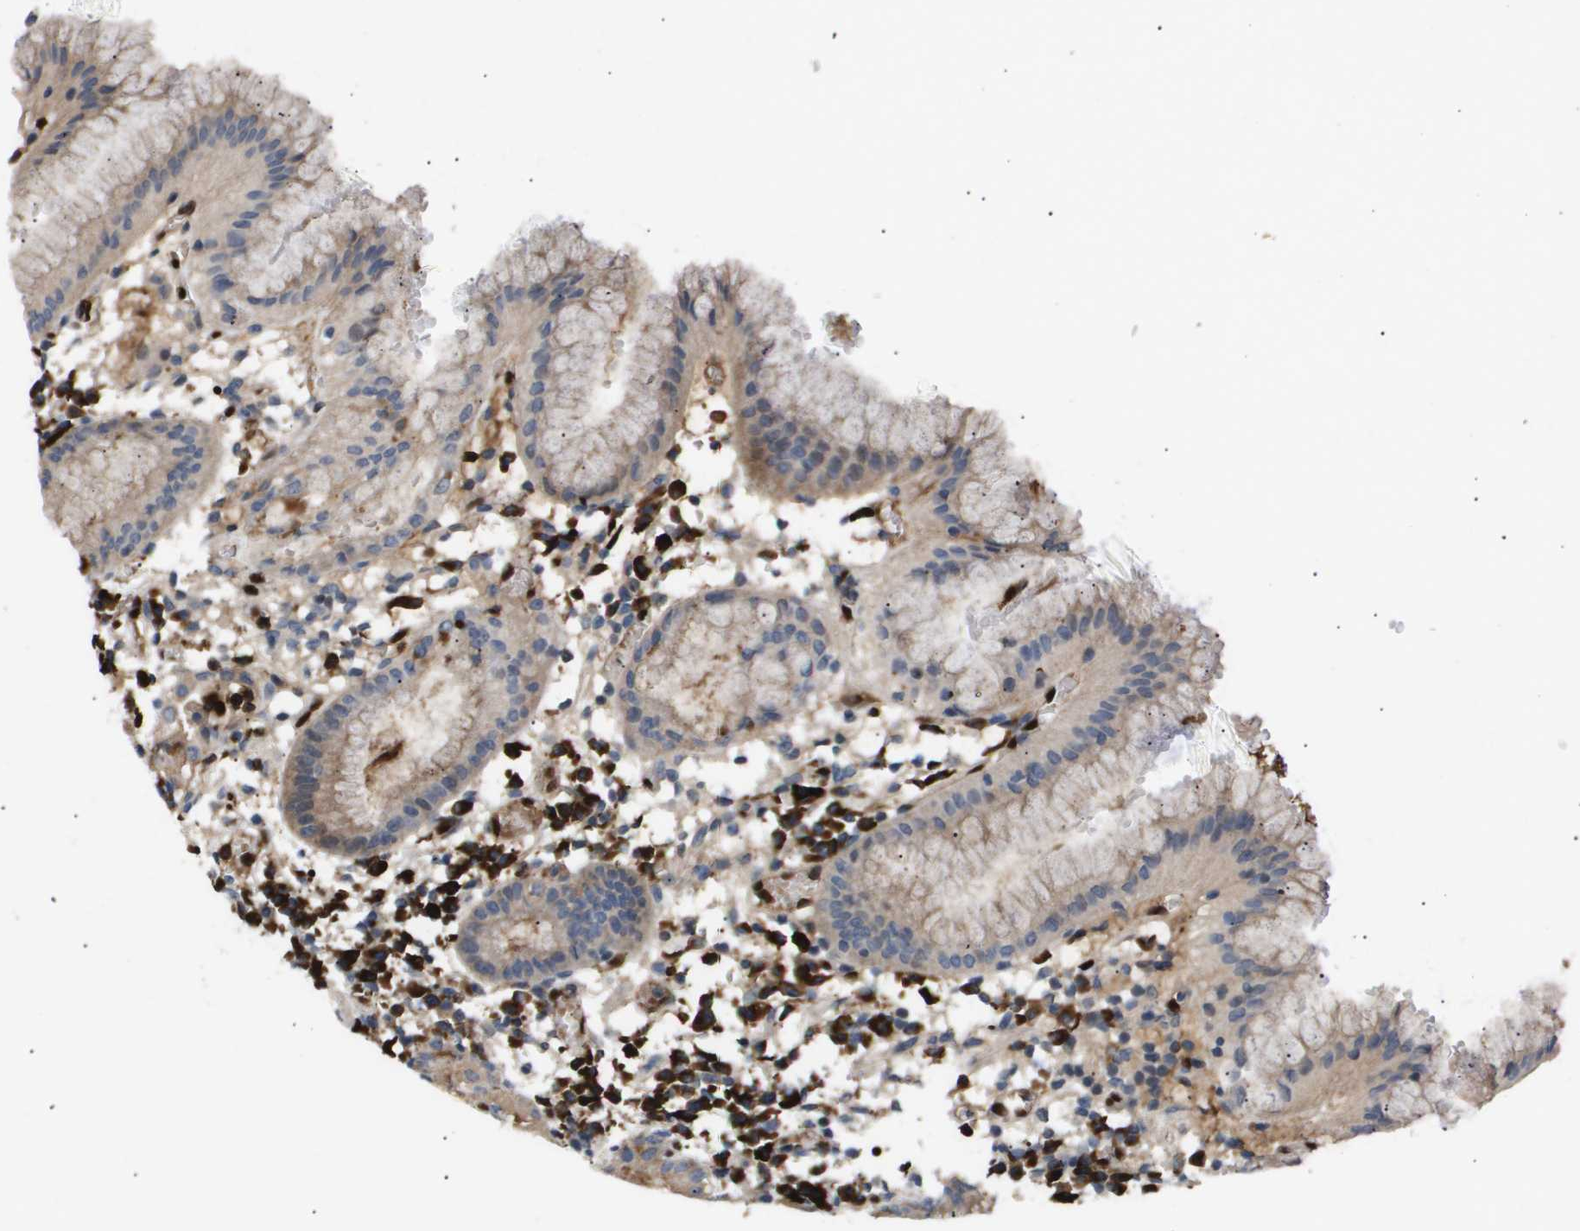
{"staining": {"intensity": "moderate", "quantity": "<25%", "location": "cytoplasmic/membranous"}, "tissue": "stomach", "cell_type": "Glandular cells", "image_type": "normal", "snomed": [{"axis": "morphology", "description": "Normal tissue, NOS"}, {"axis": "topography", "description": "Stomach"}, {"axis": "topography", "description": "Stomach, lower"}], "caption": "Normal stomach was stained to show a protein in brown. There is low levels of moderate cytoplasmic/membranous positivity in about <25% of glandular cells. Nuclei are stained in blue.", "gene": "ERG", "patient": {"sex": "female", "age": 75}}